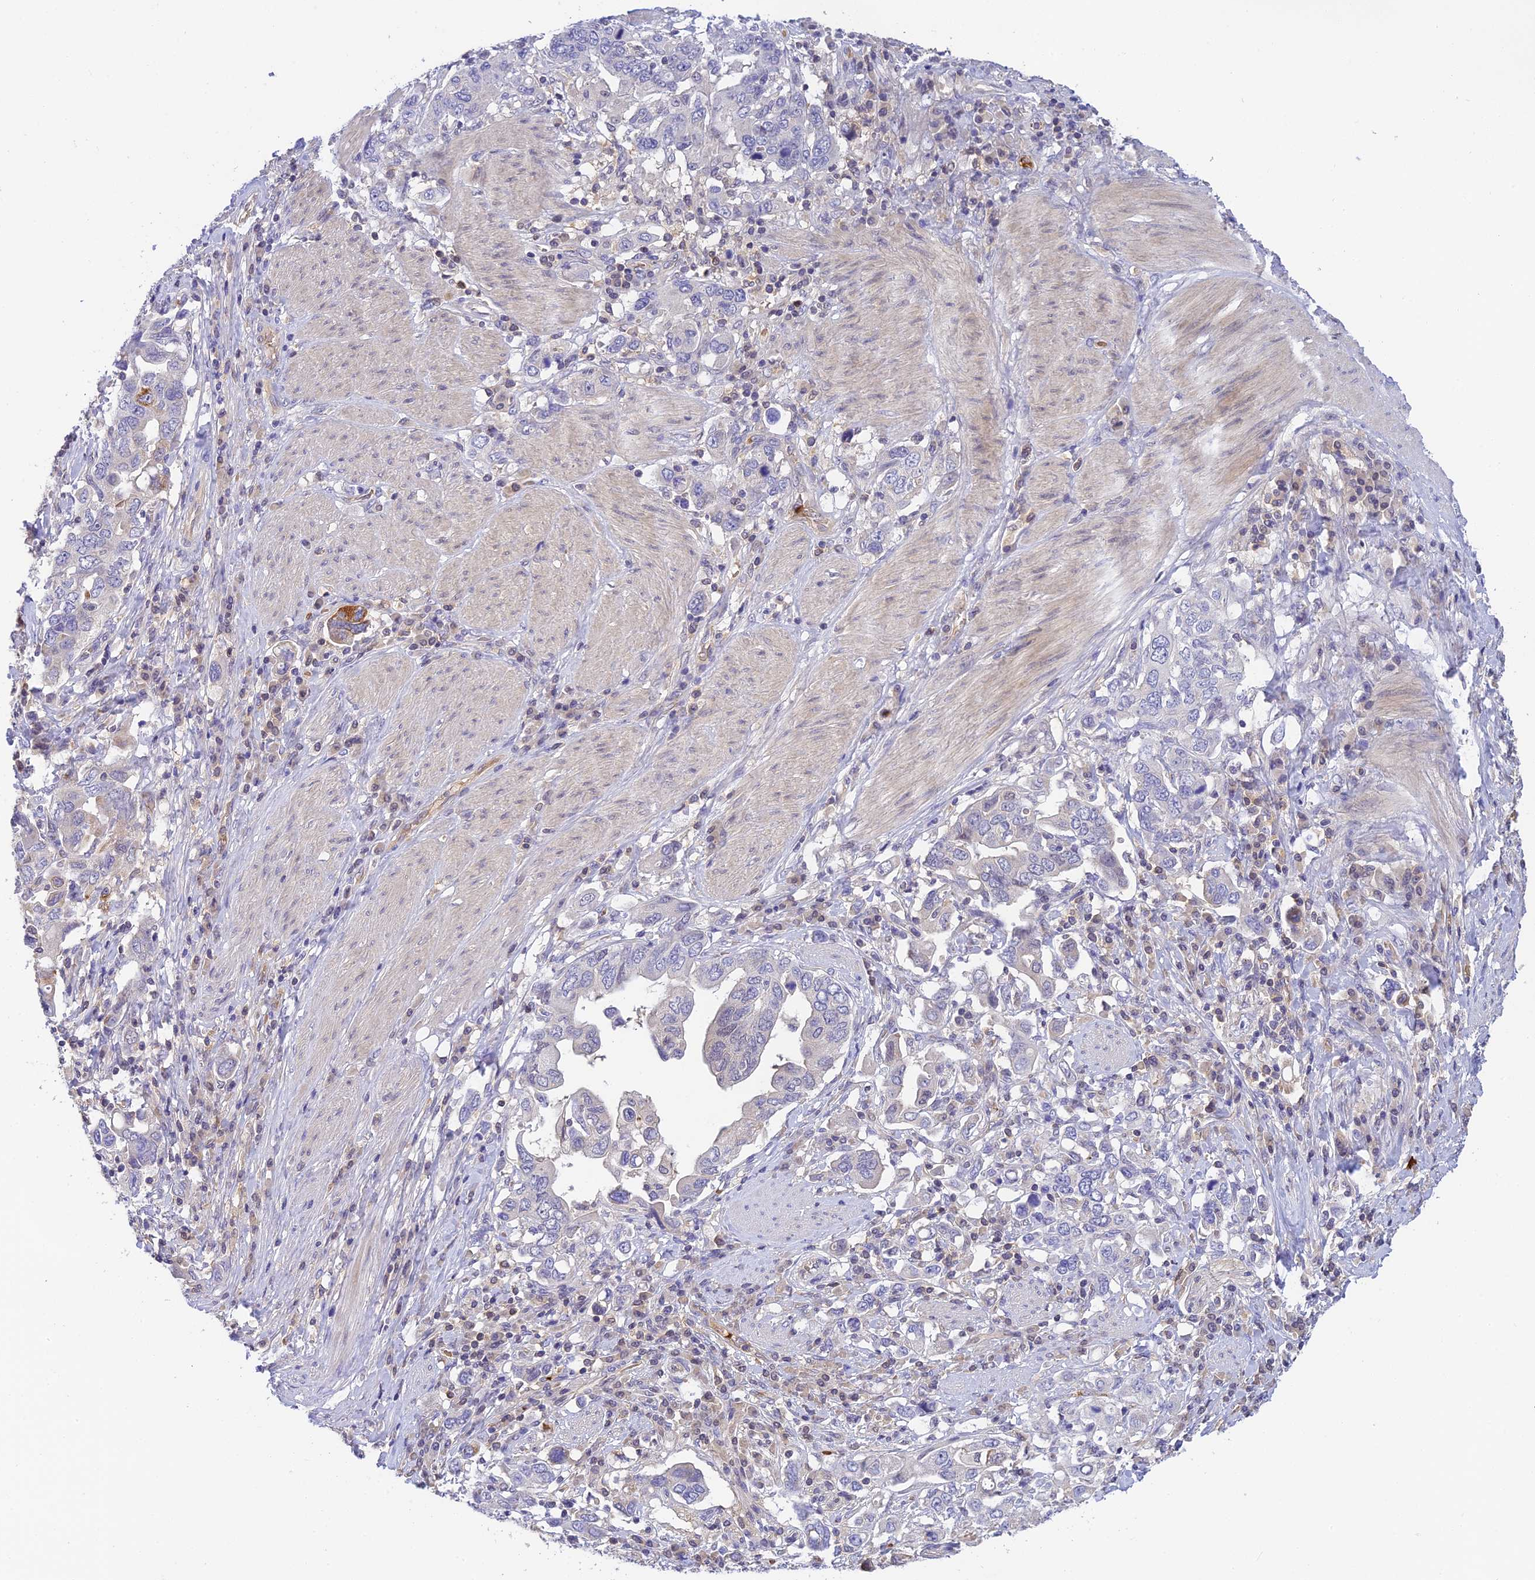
{"staining": {"intensity": "negative", "quantity": "none", "location": "none"}, "tissue": "stomach cancer", "cell_type": "Tumor cells", "image_type": "cancer", "snomed": [{"axis": "morphology", "description": "Adenocarcinoma, NOS"}, {"axis": "topography", "description": "Stomach, upper"}, {"axis": "topography", "description": "Stomach"}], "caption": "A high-resolution photomicrograph shows IHC staining of stomach cancer, which demonstrates no significant positivity in tumor cells.", "gene": "HDHD2", "patient": {"sex": "male", "age": 62}}